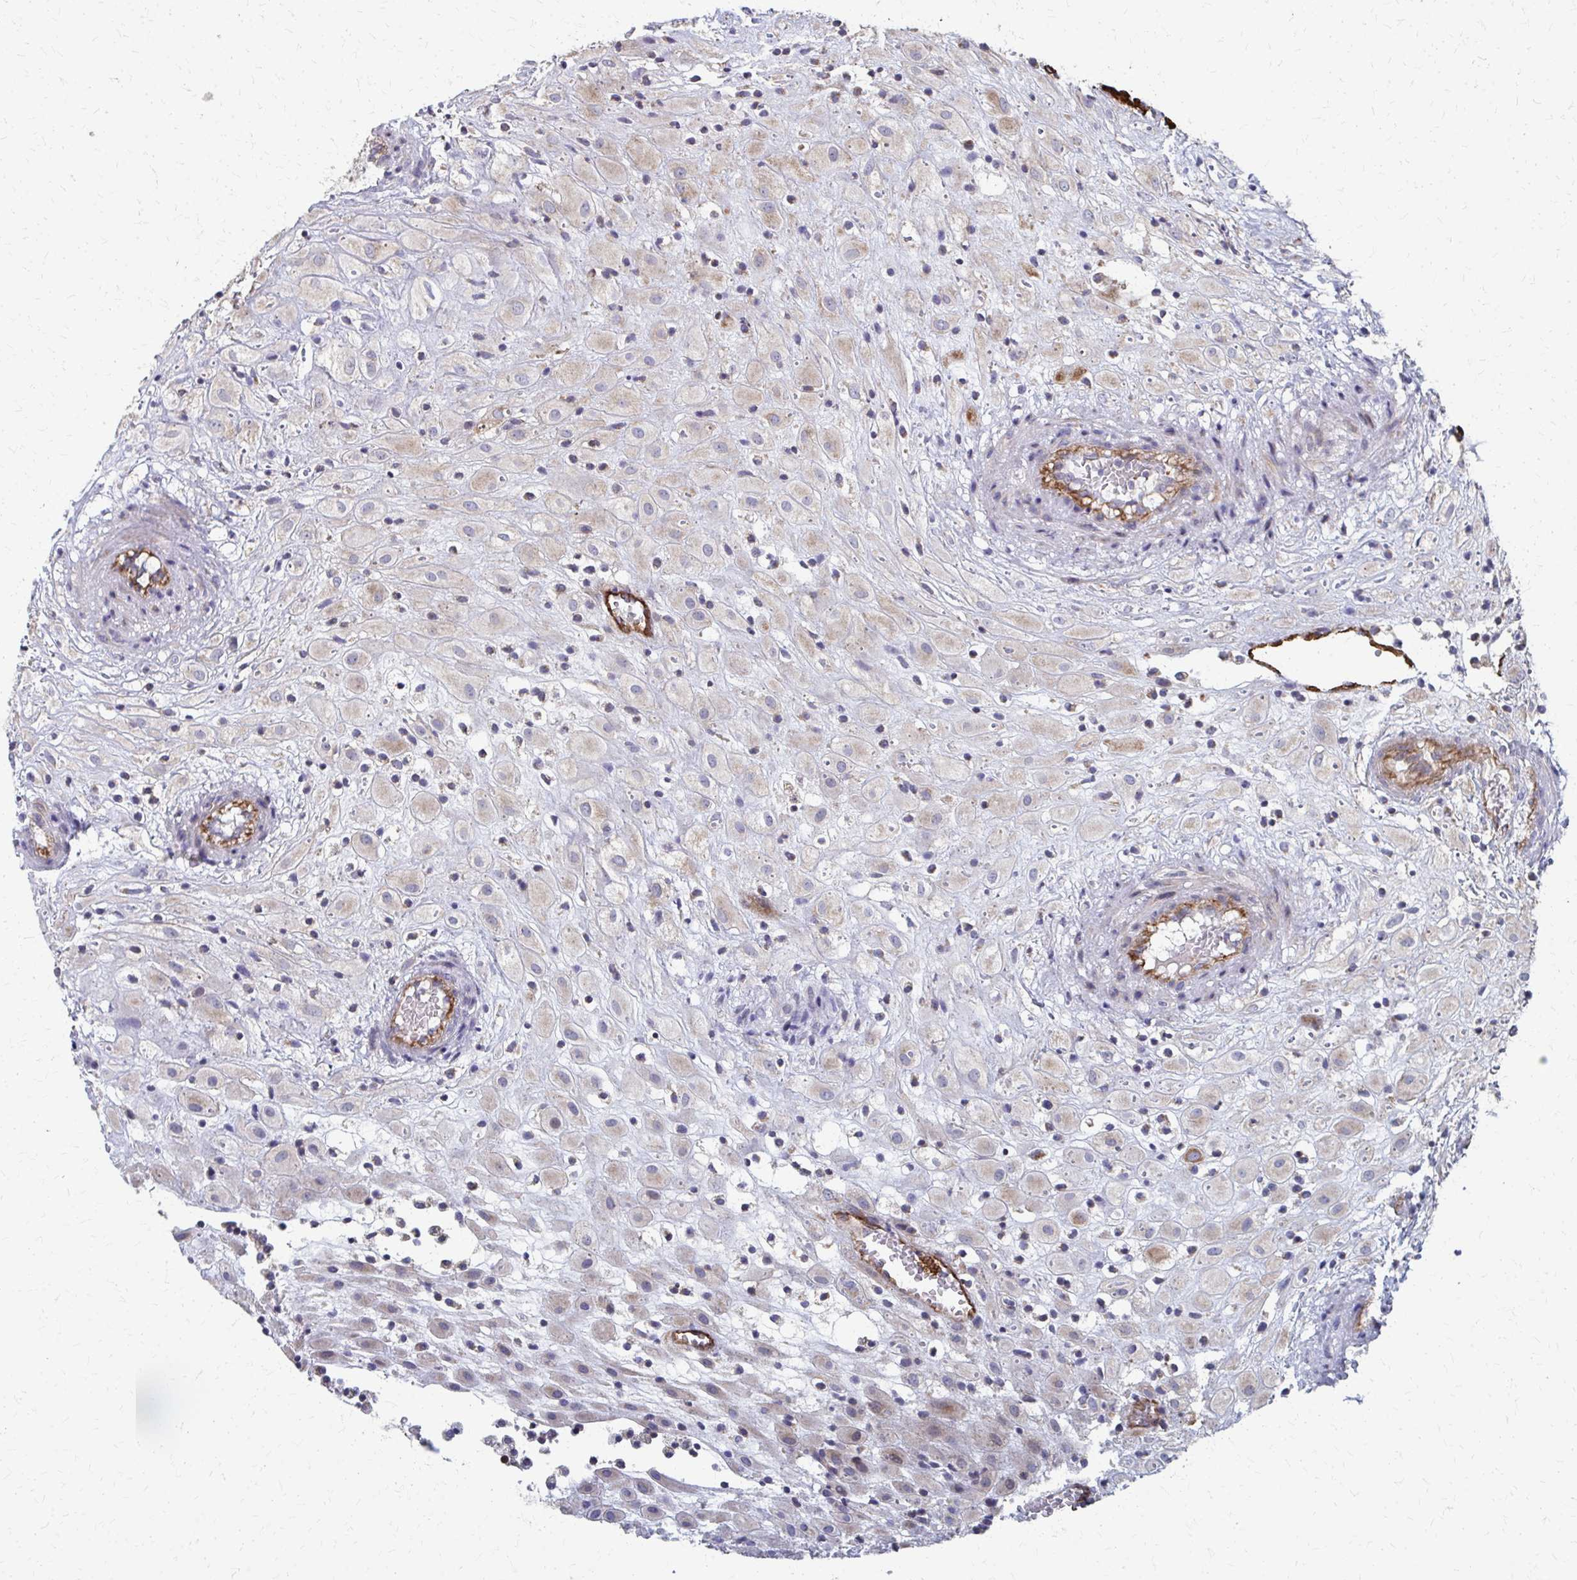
{"staining": {"intensity": "weak", "quantity": "25%-75%", "location": "cytoplasmic/membranous"}, "tissue": "placenta", "cell_type": "Decidual cells", "image_type": "normal", "snomed": [{"axis": "morphology", "description": "Normal tissue, NOS"}, {"axis": "topography", "description": "Placenta"}], "caption": "Protein staining reveals weak cytoplasmic/membranous expression in approximately 25%-75% of decidual cells in benign placenta. (DAB IHC, brown staining for protein, blue staining for nuclei).", "gene": "FAHD1", "patient": {"sex": "female", "age": 24}}